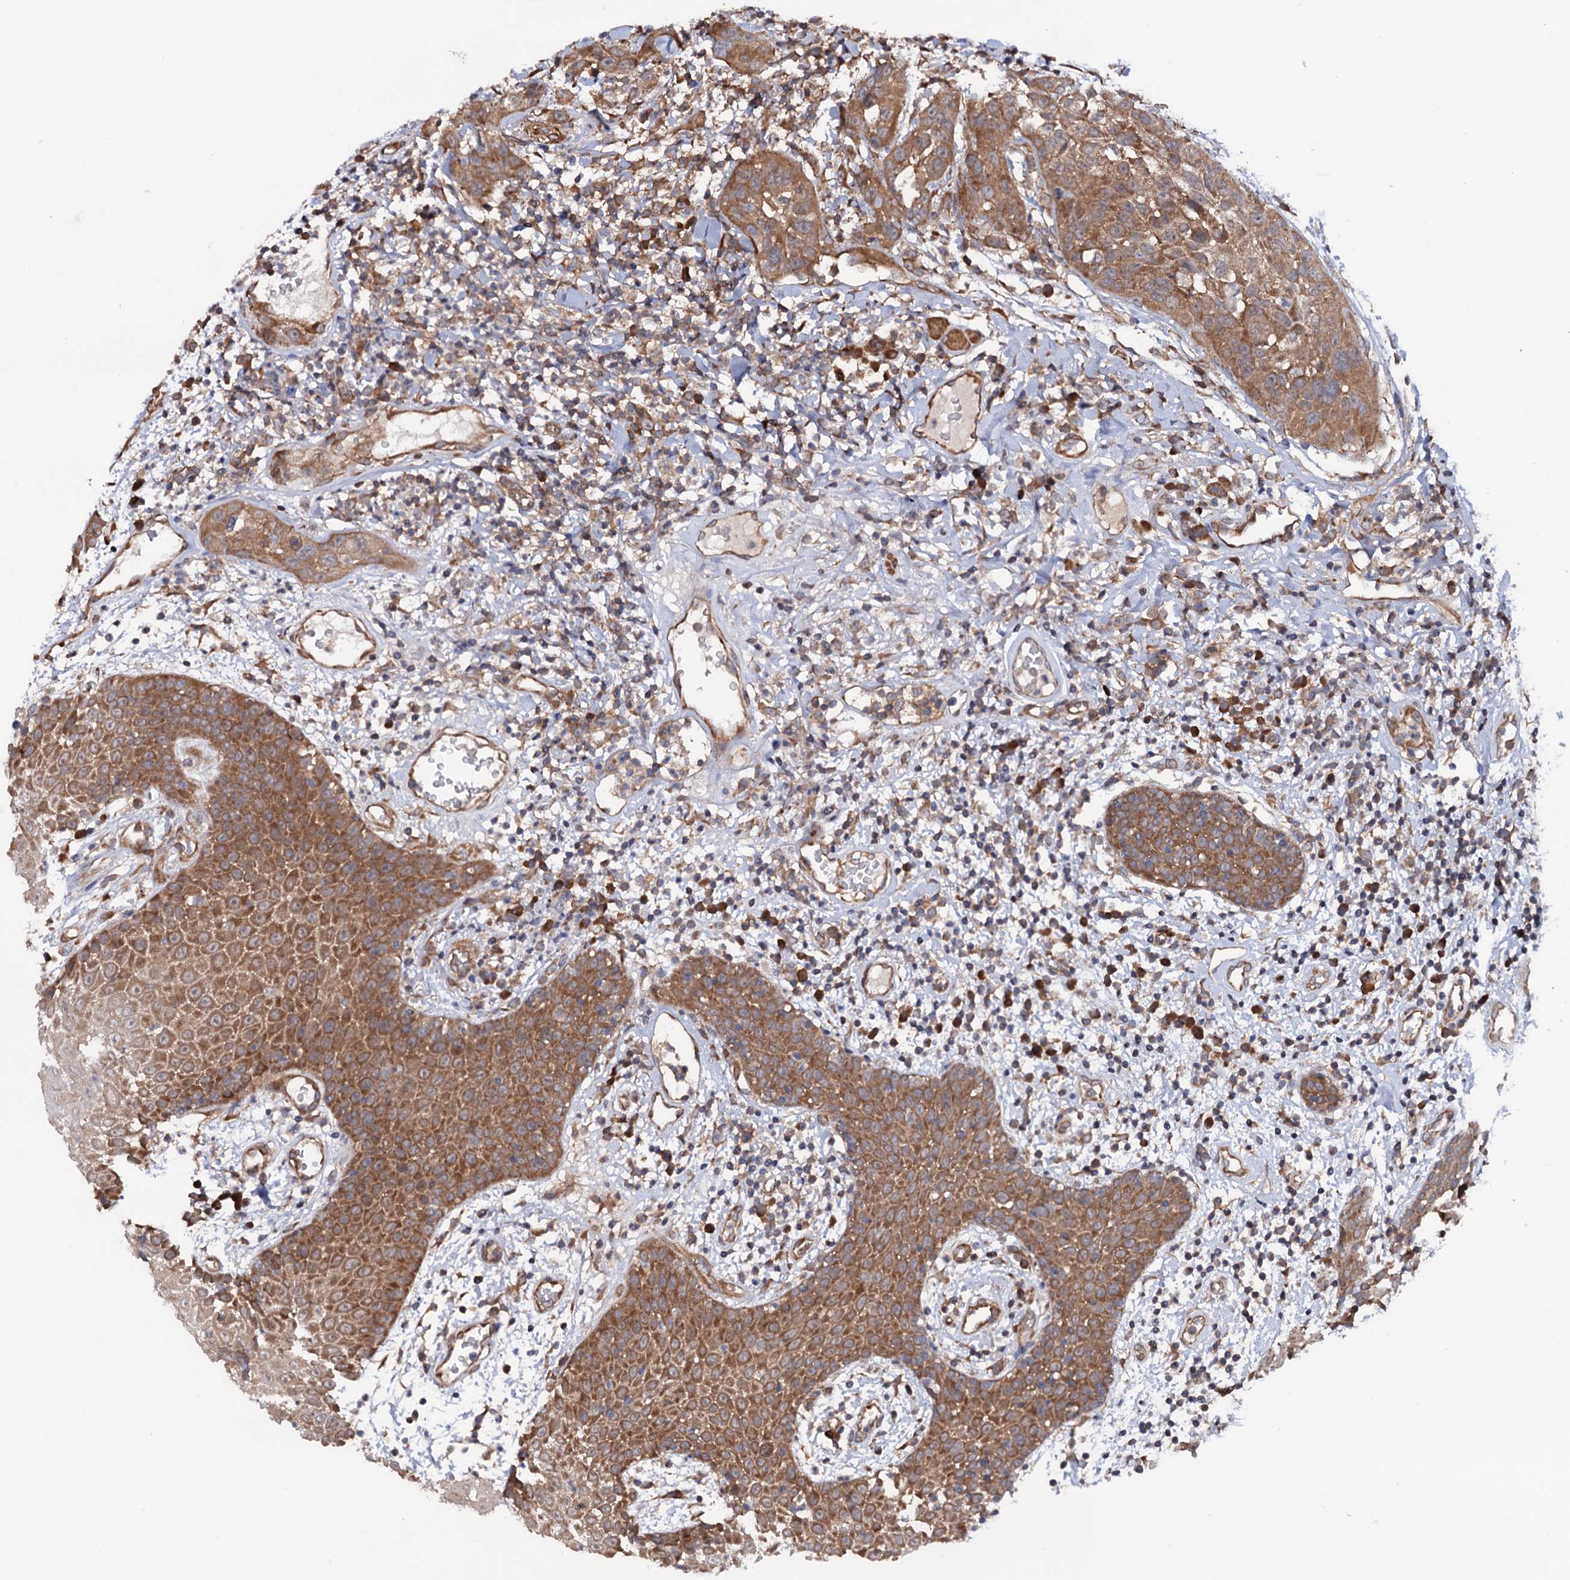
{"staining": {"intensity": "moderate", "quantity": ">75%", "location": "cytoplasmic/membranous"}, "tissue": "oral mucosa", "cell_type": "Squamous epithelial cells", "image_type": "normal", "snomed": [{"axis": "morphology", "description": "Normal tissue, NOS"}, {"axis": "topography", "description": "Skeletal muscle"}, {"axis": "topography", "description": "Oral tissue"}, {"axis": "topography", "description": "Salivary gland"}, {"axis": "topography", "description": "Peripheral nerve tissue"}], "caption": "Squamous epithelial cells reveal medium levels of moderate cytoplasmic/membranous positivity in approximately >75% of cells in unremarkable human oral mucosa. (Stains: DAB (3,3'-diaminobenzidine) in brown, nuclei in blue, Microscopy: brightfield microscopy at high magnification).", "gene": "FERMT2", "patient": {"sex": "male", "age": 54}}